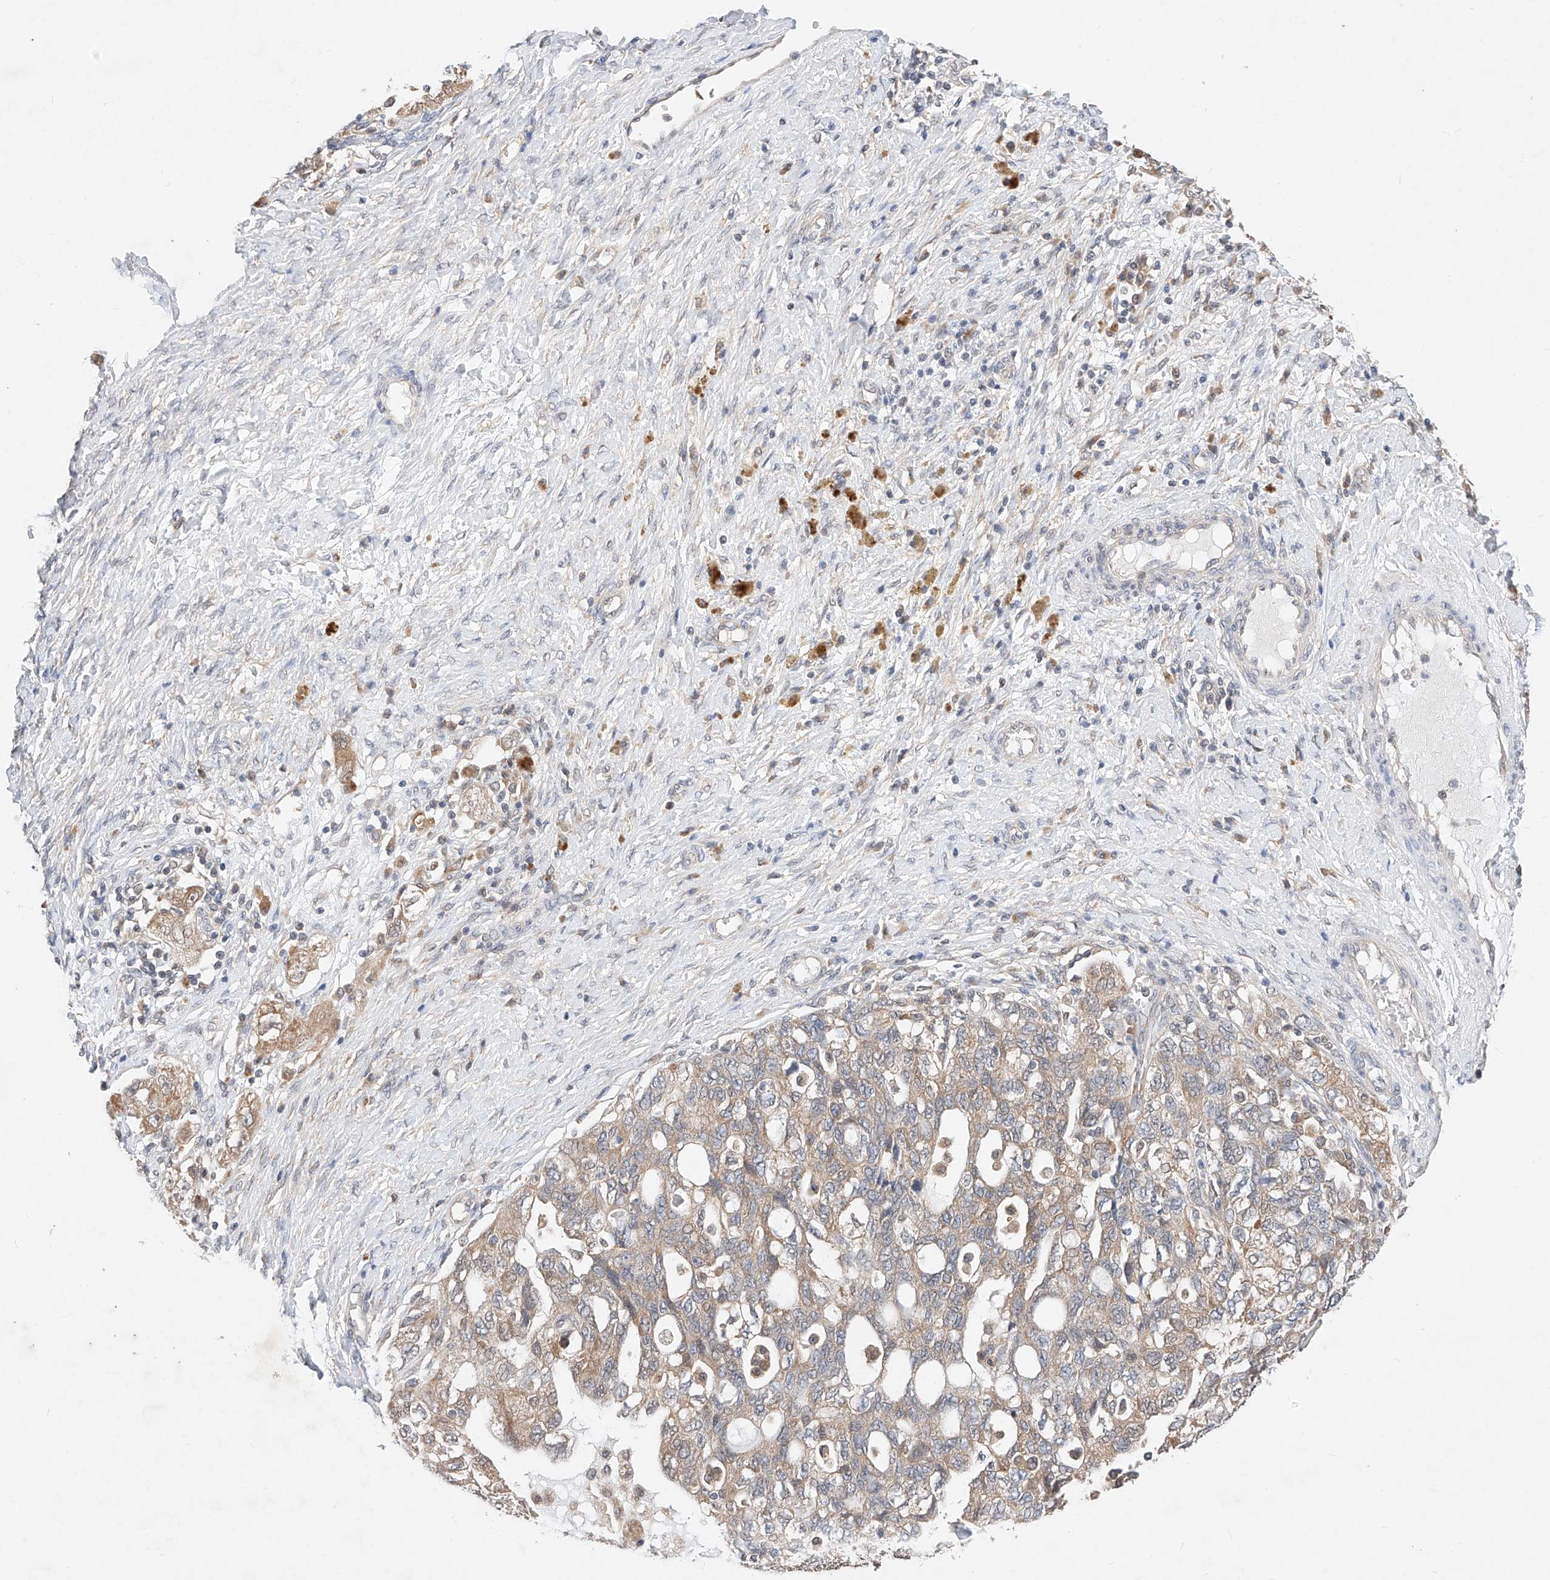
{"staining": {"intensity": "weak", "quantity": ">75%", "location": "cytoplasmic/membranous"}, "tissue": "ovarian cancer", "cell_type": "Tumor cells", "image_type": "cancer", "snomed": [{"axis": "morphology", "description": "Carcinoma, NOS"}, {"axis": "morphology", "description": "Cystadenocarcinoma, serous, NOS"}, {"axis": "topography", "description": "Ovary"}], "caption": "Immunohistochemistry (IHC) (DAB) staining of carcinoma (ovarian) displays weak cytoplasmic/membranous protein positivity in about >75% of tumor cells.", "gene": "ZSCAN4", "patient": {"sex": "female", "age": 69}}